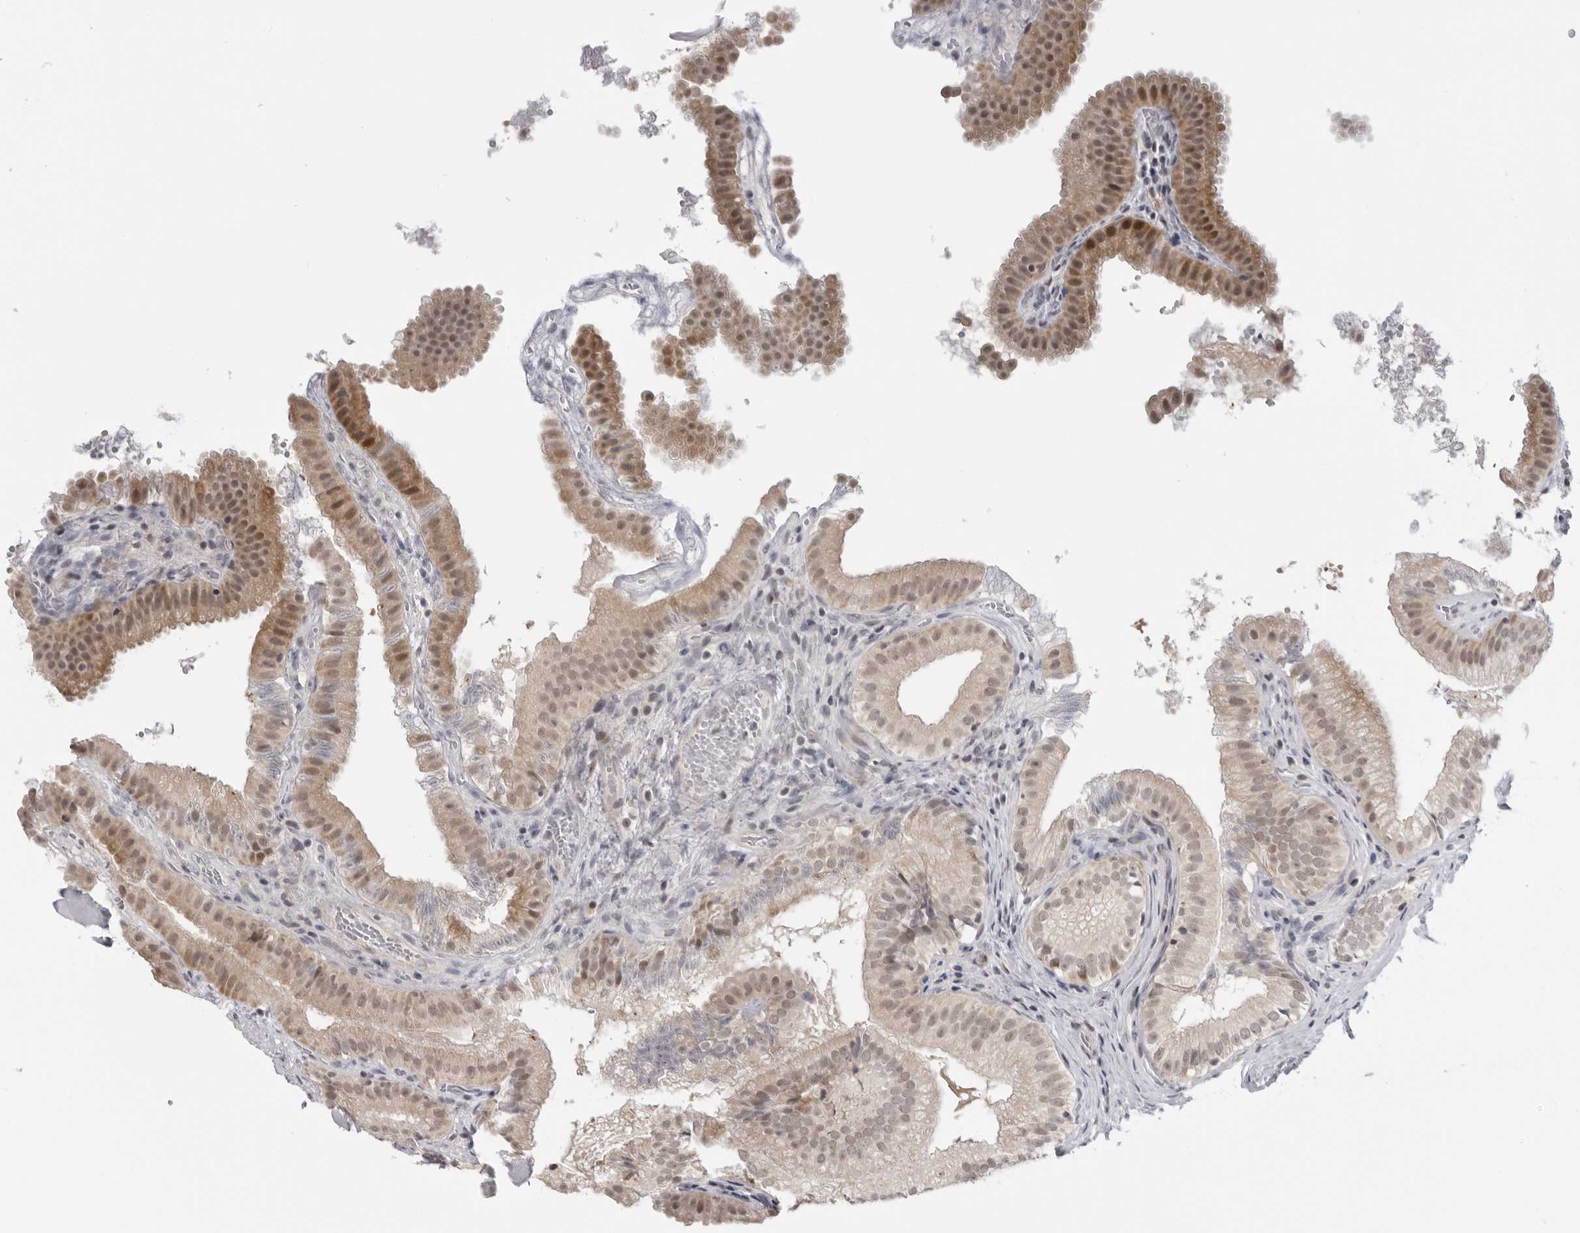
{"staining": {"intensity": "moderate", "quantity": ">75%", "location": "cytoplasmic/membranous,nuclear"}, "tissue": "gallbladder", "cell_type": "Glandular cells", "image_type": "normal", "snomed": [{"axis": "morphology", "description": "Normal tissue, NOS"}, {"axis": "topography", "description": "Gallbladder"}], "caption": "Immunohistochemistry (IHC) micrograph of benign human gallbladder stained for a protein (brown), which demonstrates medium levels of moderate cytoplasmic/membranous,nuclear expression in about >75% of glandular cells.", "gene": "ALPK2", "patient": {"sex": "female", "age": 30}}